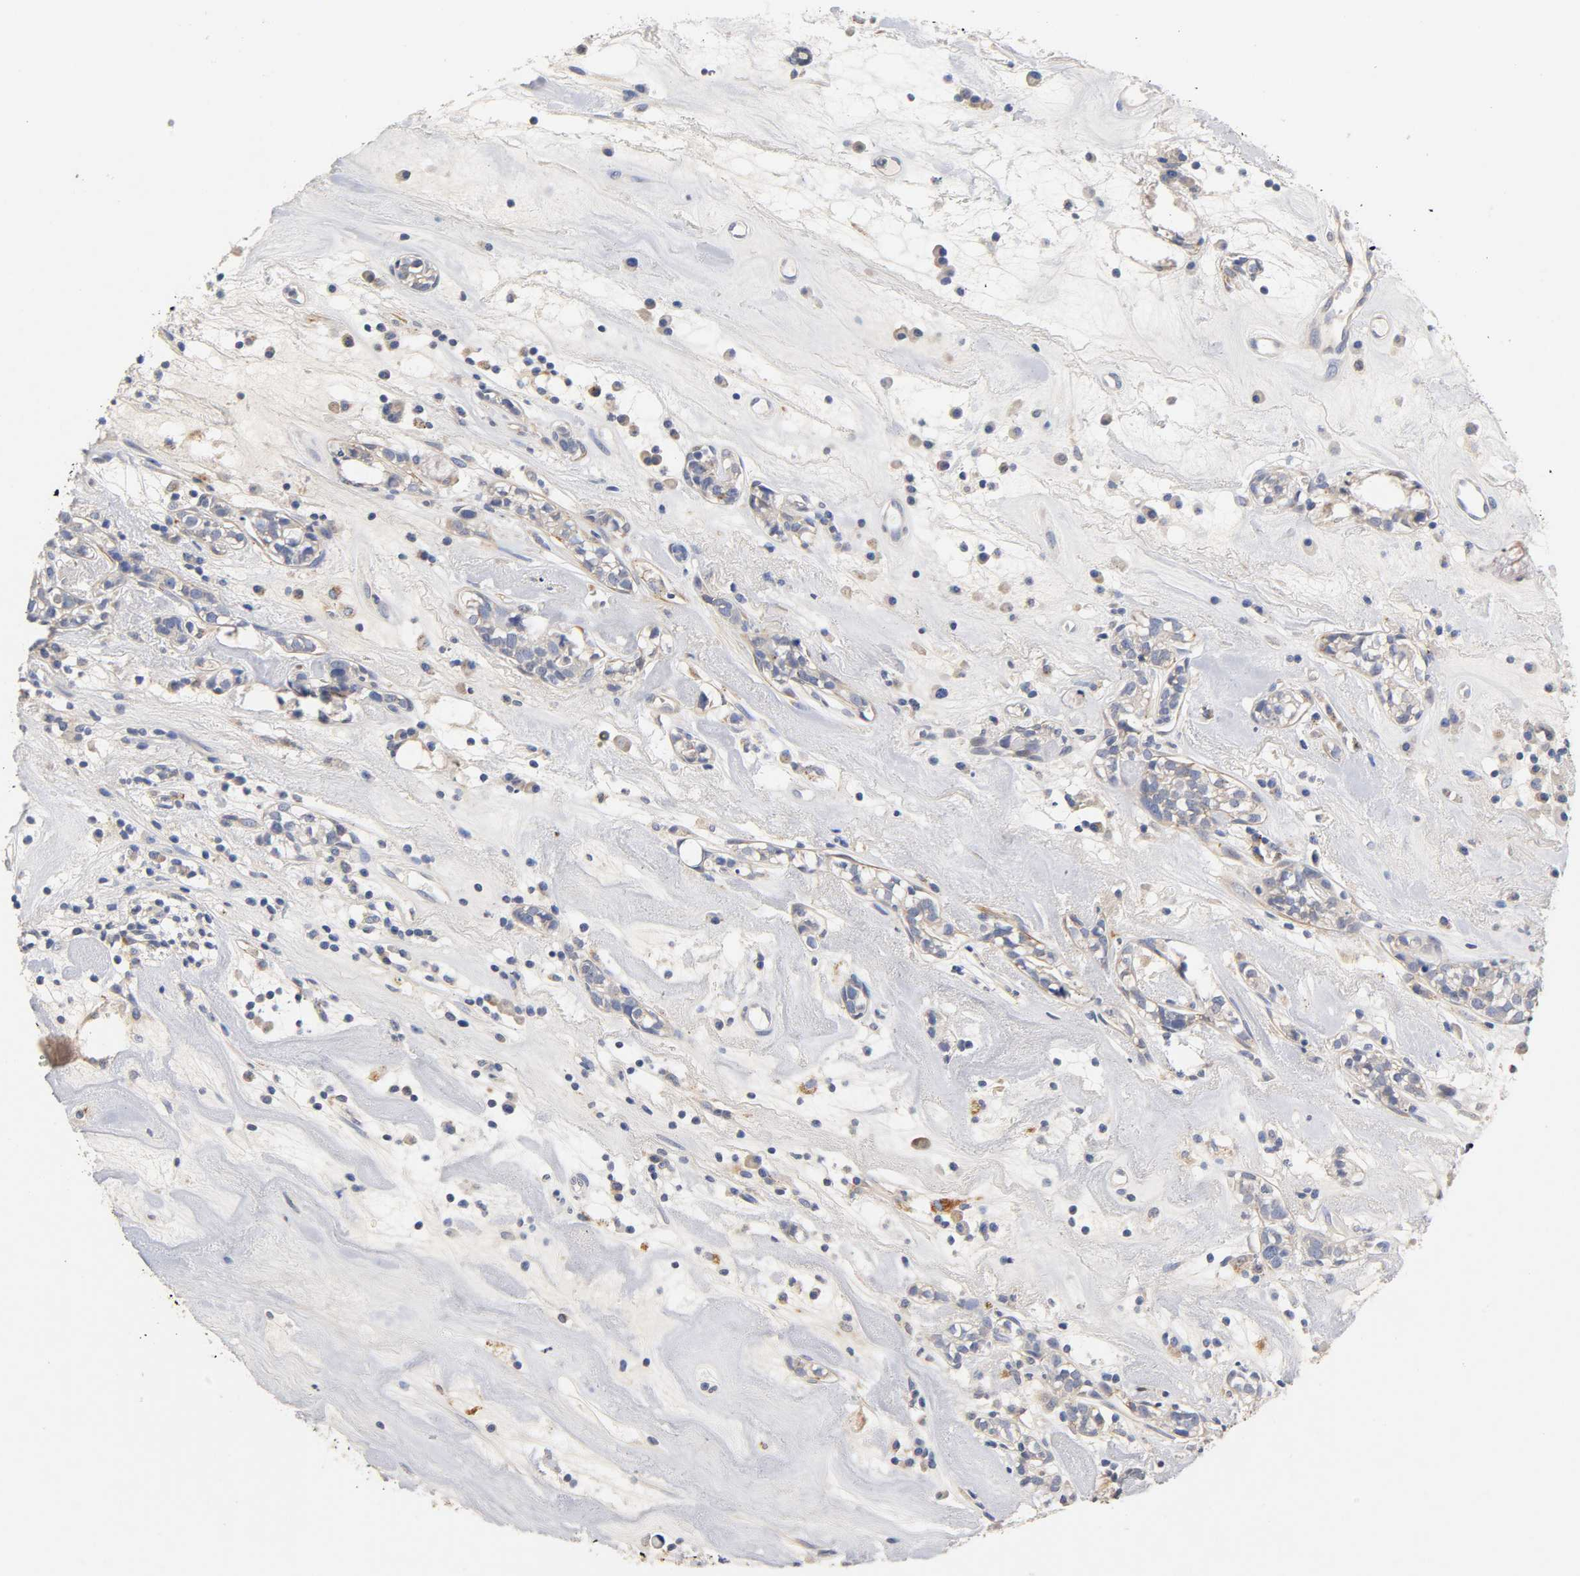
{"staining": {"intensity": "negative", "quantity": "none", "location": "none"}, "tissue": "head and neck cancer", "cell_type": "Tumor cells", "image_type": "cancer", "snomed": [{"axis": "morphology", "description": "Adenocarcinoma, NOS"}, {"axis": "topography", "description": "Salivary gland"}, {"axis": "topography", "description": "Head-Neck"}], "caption": "A micrograph of human head and neck cancer (adenocarcinoma) is negative for staining in tumor cells.", "gene": "SEMA5A", "patient": {"sex": "female", "age": 65}}